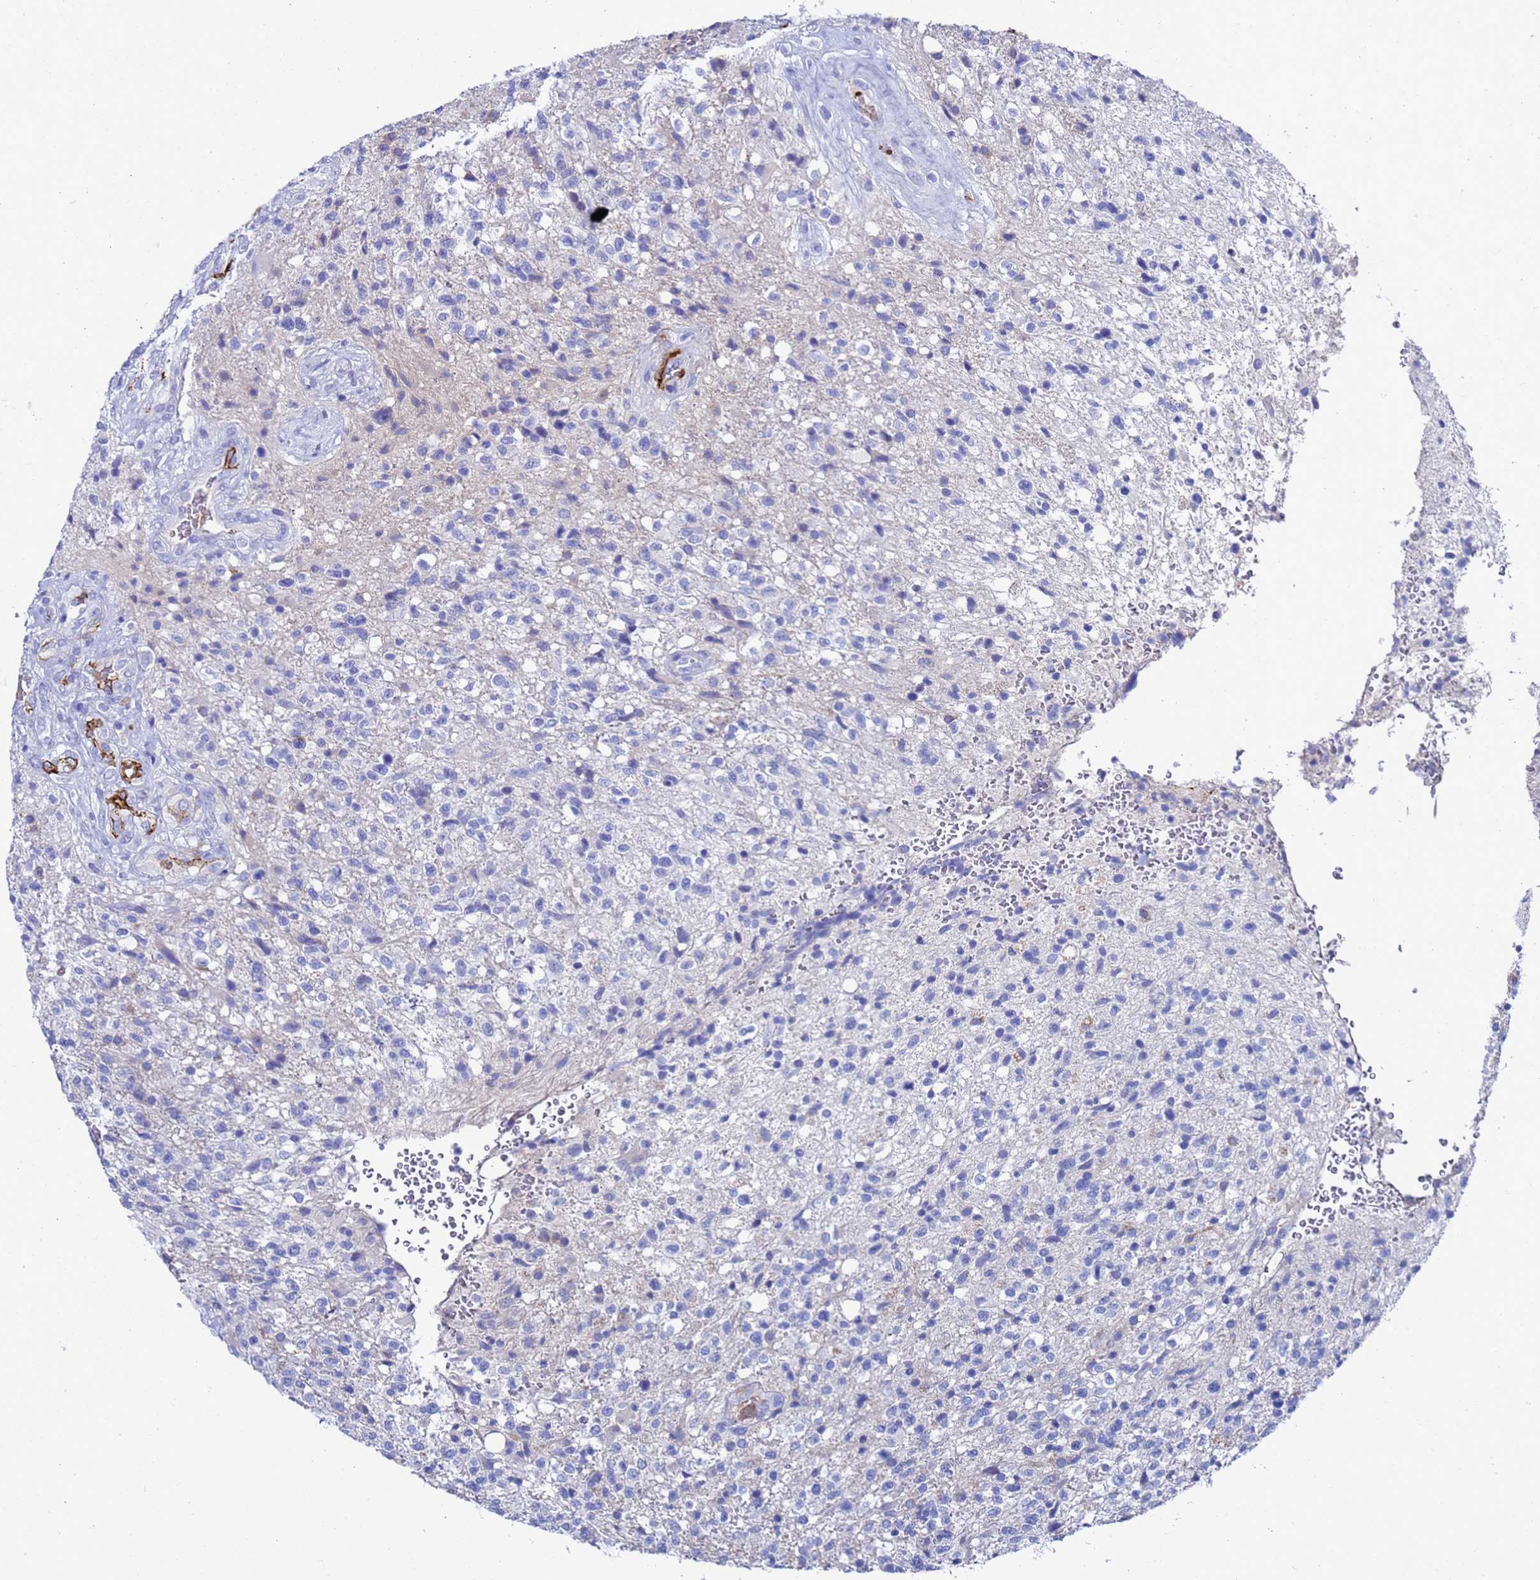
{"staining": {"intensity": "negative", "quantity": "none", "location": "none"}, "tissue": "glioma", "cell_type": "Tumor cells", "image_type": "cancer", "snomed": [{"axis": "morphology", "description": "Glioma, malignant, High grade"}, {"axis": "topography", "description": "Brain"}], "caption": "High magnification brightfield microscopy of glioma stained with DAB (brown) and counterstained with hematoxylin (blue): tumor cells show no significant positivity.", "gene": "ADIPOQ", "patient": {"sex": "male", "age": 56}}